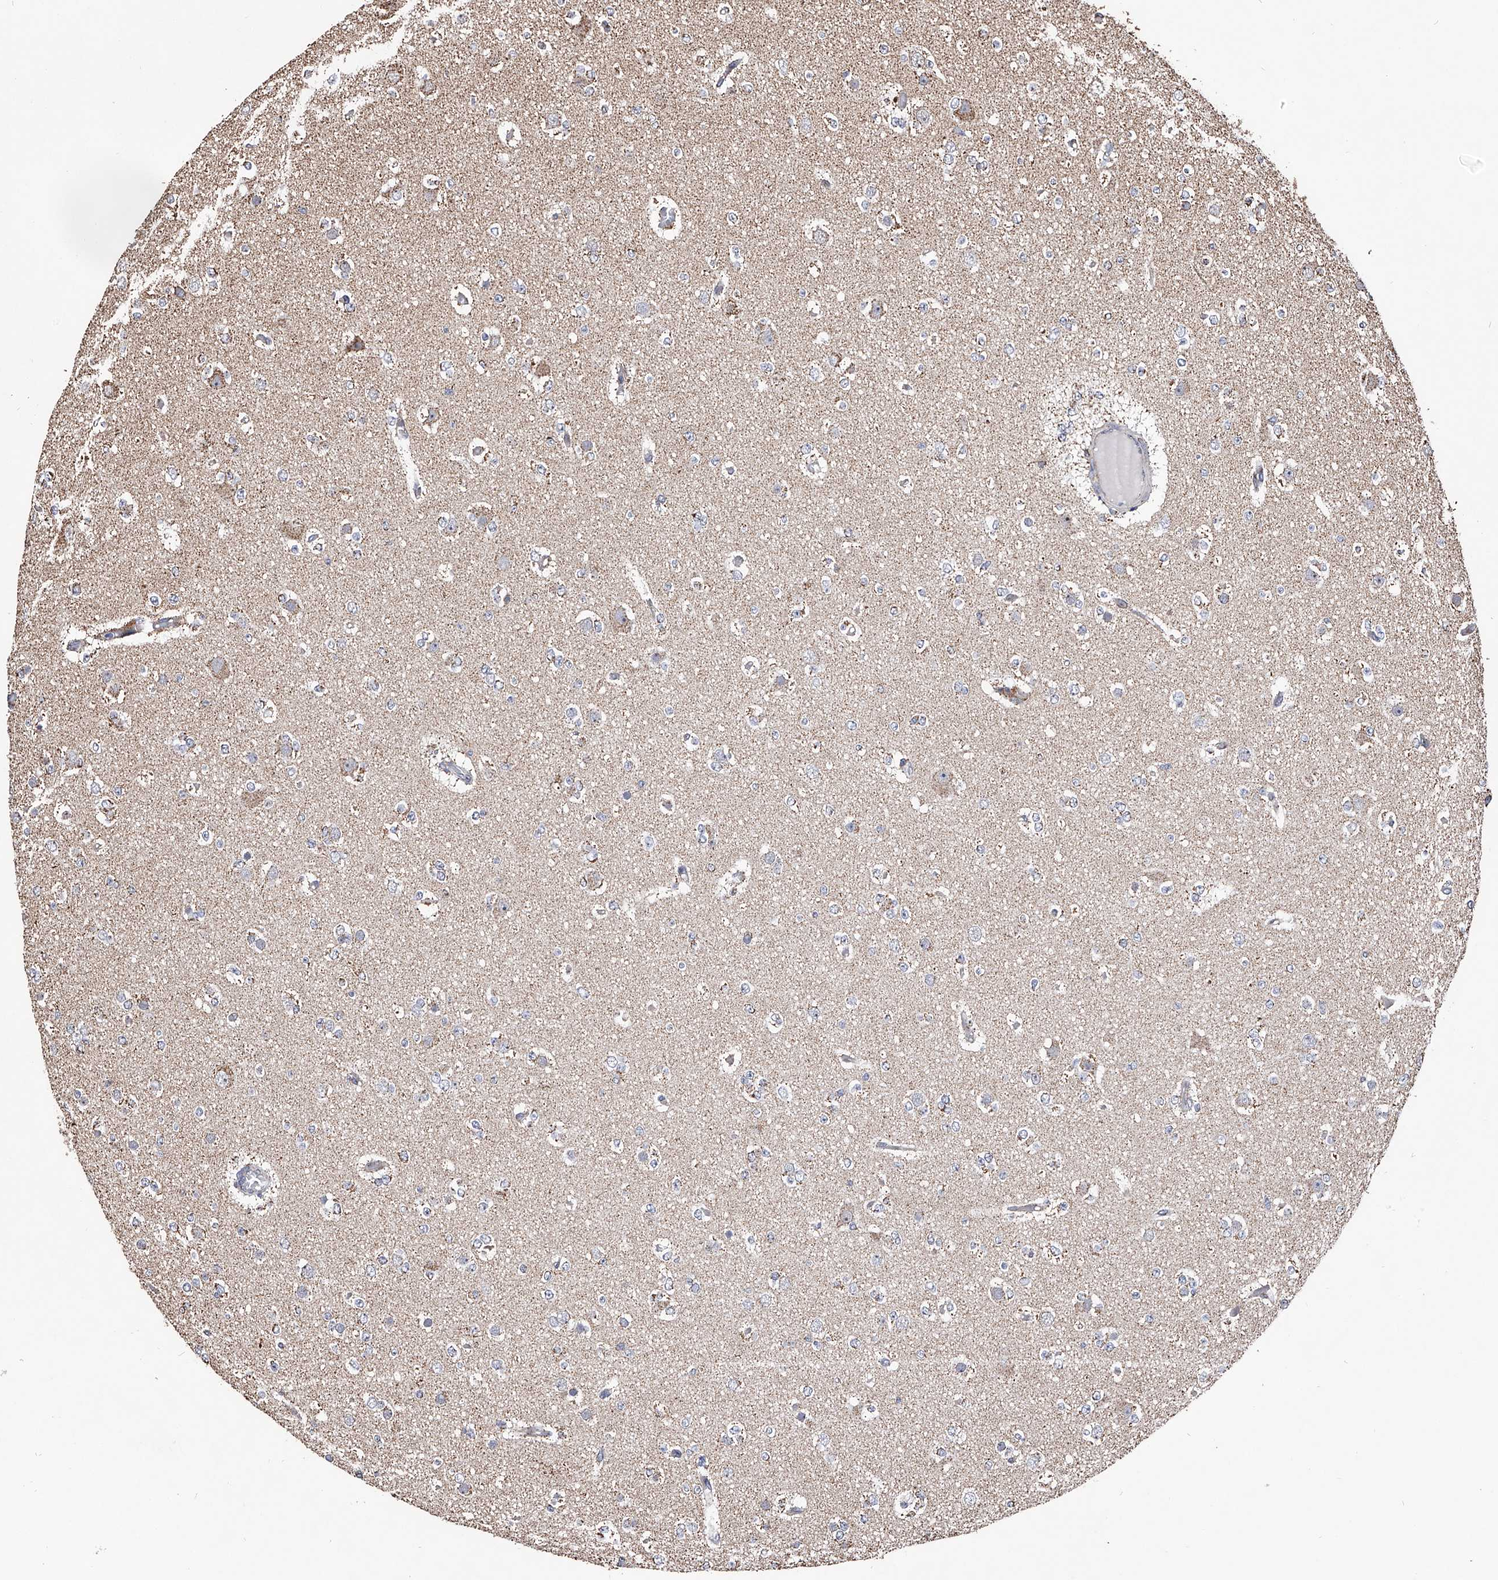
{"staining": {"intensity": "weak", "quantity": "<25%", "location": "cytoplasmic/membranous"}, "tissue": "glioma", "cell_type": "Tumor cells", "image_type": "cancer", "snomed": [{"axis": "morphology", "description": "Glioma, malignant, Low grade"}, {"axis": "topography", "description": "Brain"}], "caption": "This is an IHC histopathology image of glioma. There is no positivity in tumor cells.", "gene": "SMPDL3A", "patient": {"sex": "female", "age": 22}}